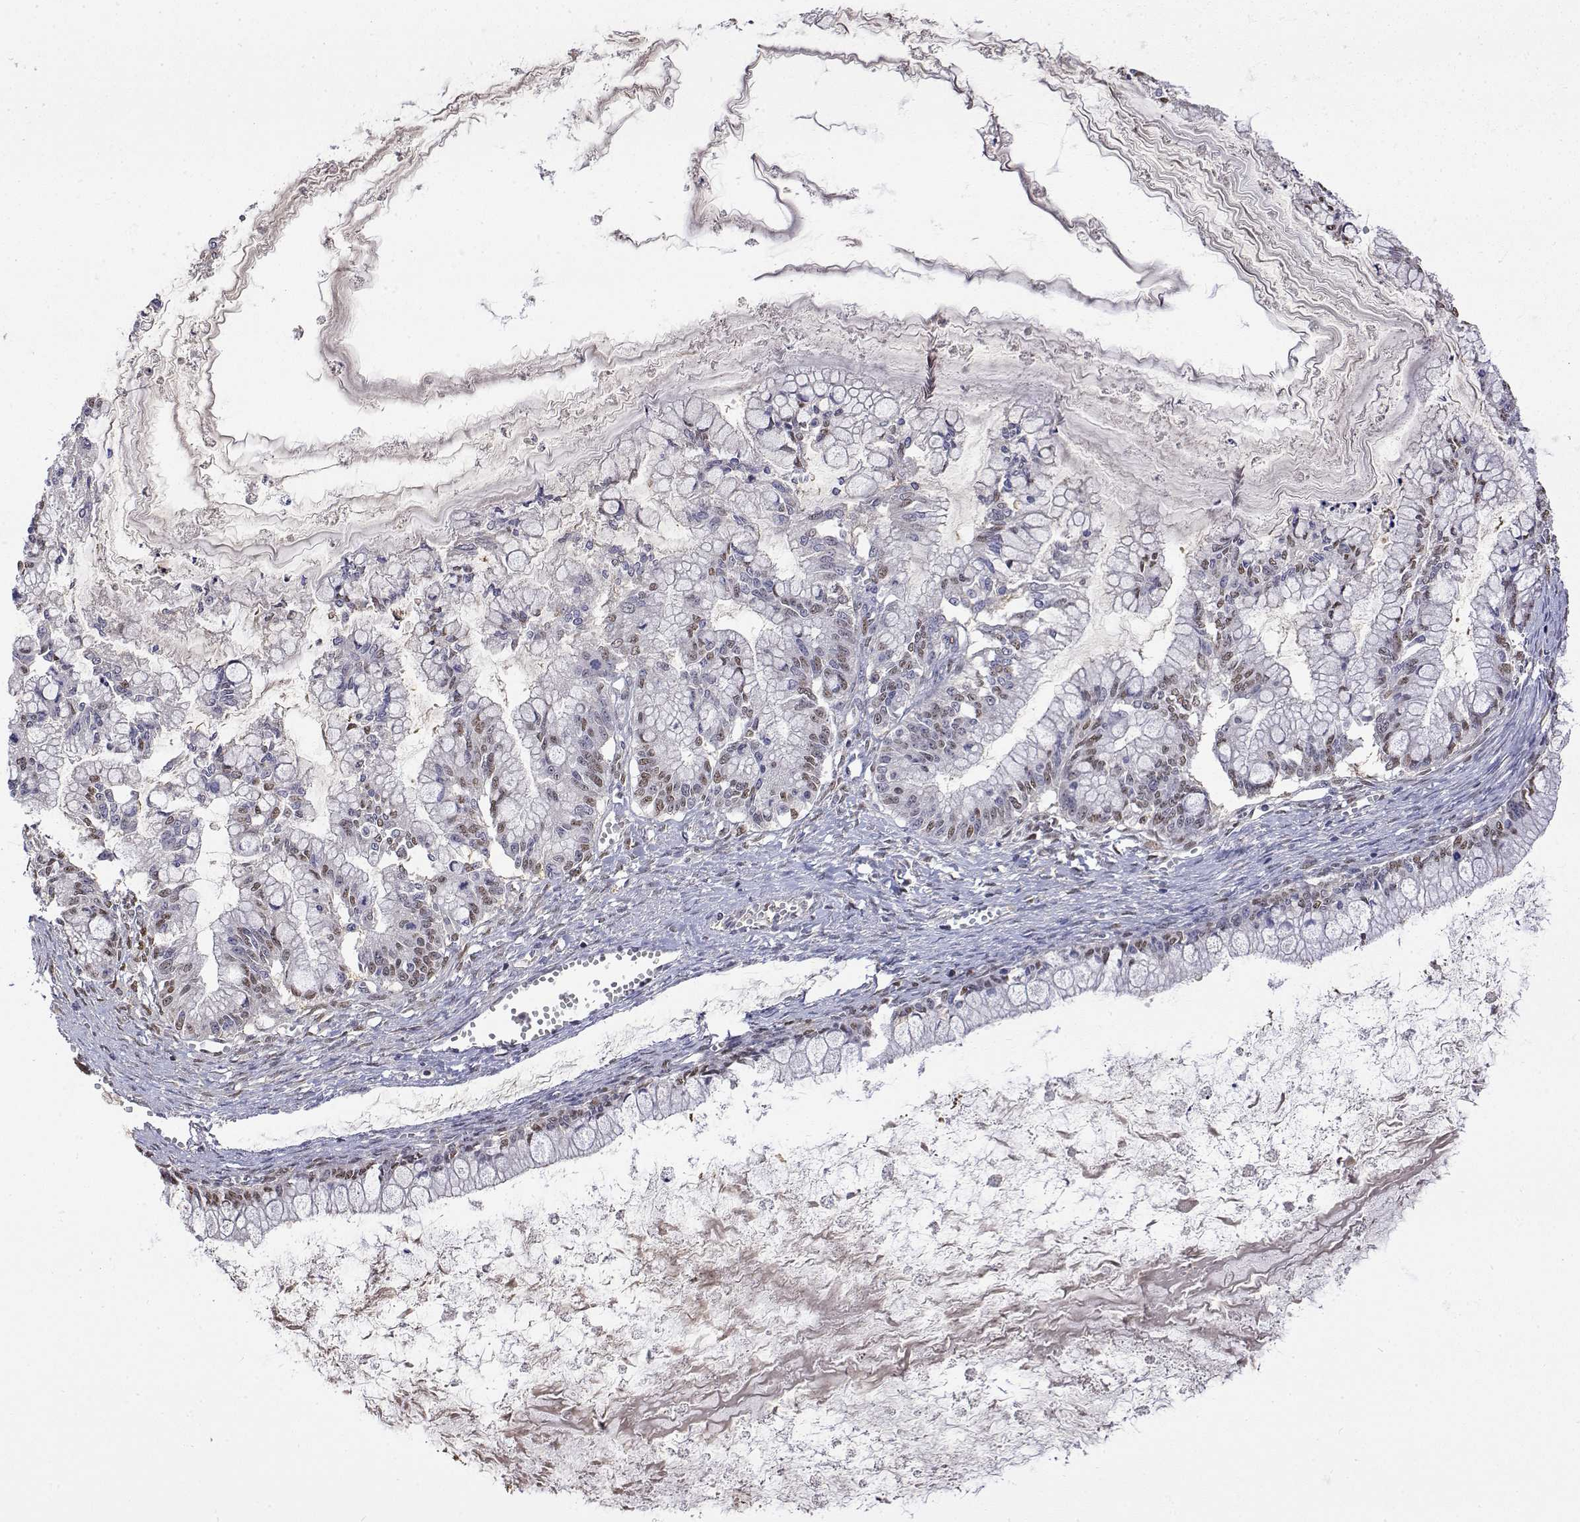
{"staining": {"intensity": "moderate", "quantity": "25%-75%", "location": "nuclear"}, "tissue": "ovarian cancer", "cell_type": "Tumor cells", "image_type": "cancer", "snomed": [{"axis": "morphology", "description": "Cystadenocarcinoma, mucinous, NOS"}, {"axis": "topography", "description": "Ovary"}], "caption": "Protein staining of ovarian cancer tissue exhibits moderate nuclear expression in about 25%-75% of tumor cells. (Stains: DAB in brown, nuclei in blue, Microscopy: brightfield microscopy at high magnification).", "gene": "TPI1", "patient": {"sex": "female", "age": 67}}